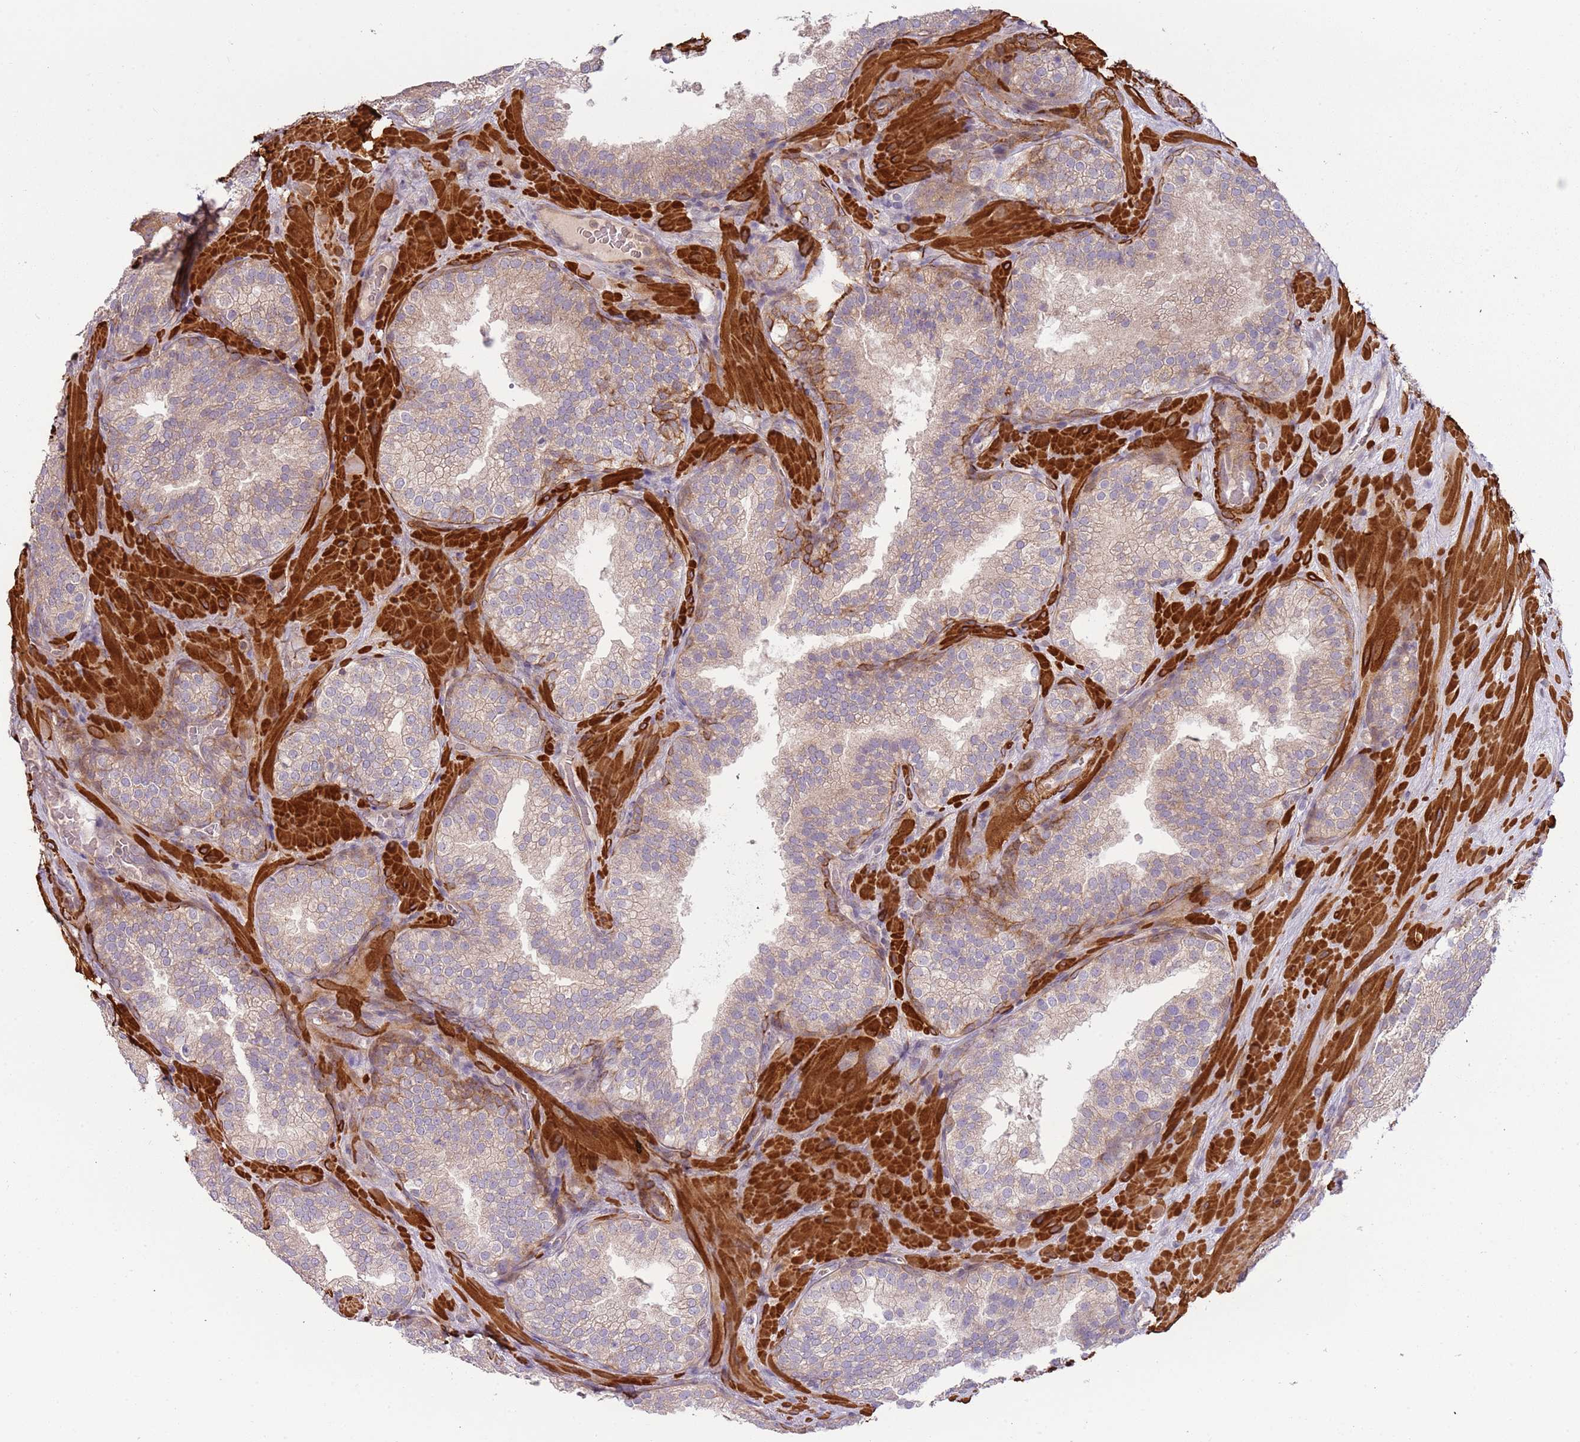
{"staining": {"intensity": "weak", "quantity": ">75%", "location": "cytoplasmic/membranous"}, "tissue": "prostate cancer", "cell_type": "Tumor cells", "image_type": "cancer", "snomed": [{"axis": "morphology", "description": "Adenocarcinoma, High grade"}, {"axis": "topography", "description": "Prostate"}], "caption": "Approximately >75% of tumor cells in prostate cancer reveal weak cytoplasmic/membranous protein staining as visualized by brown immunohistochemical staining.", "gene": "RNF128", "patient": {"sex": "male", "age": 56}}